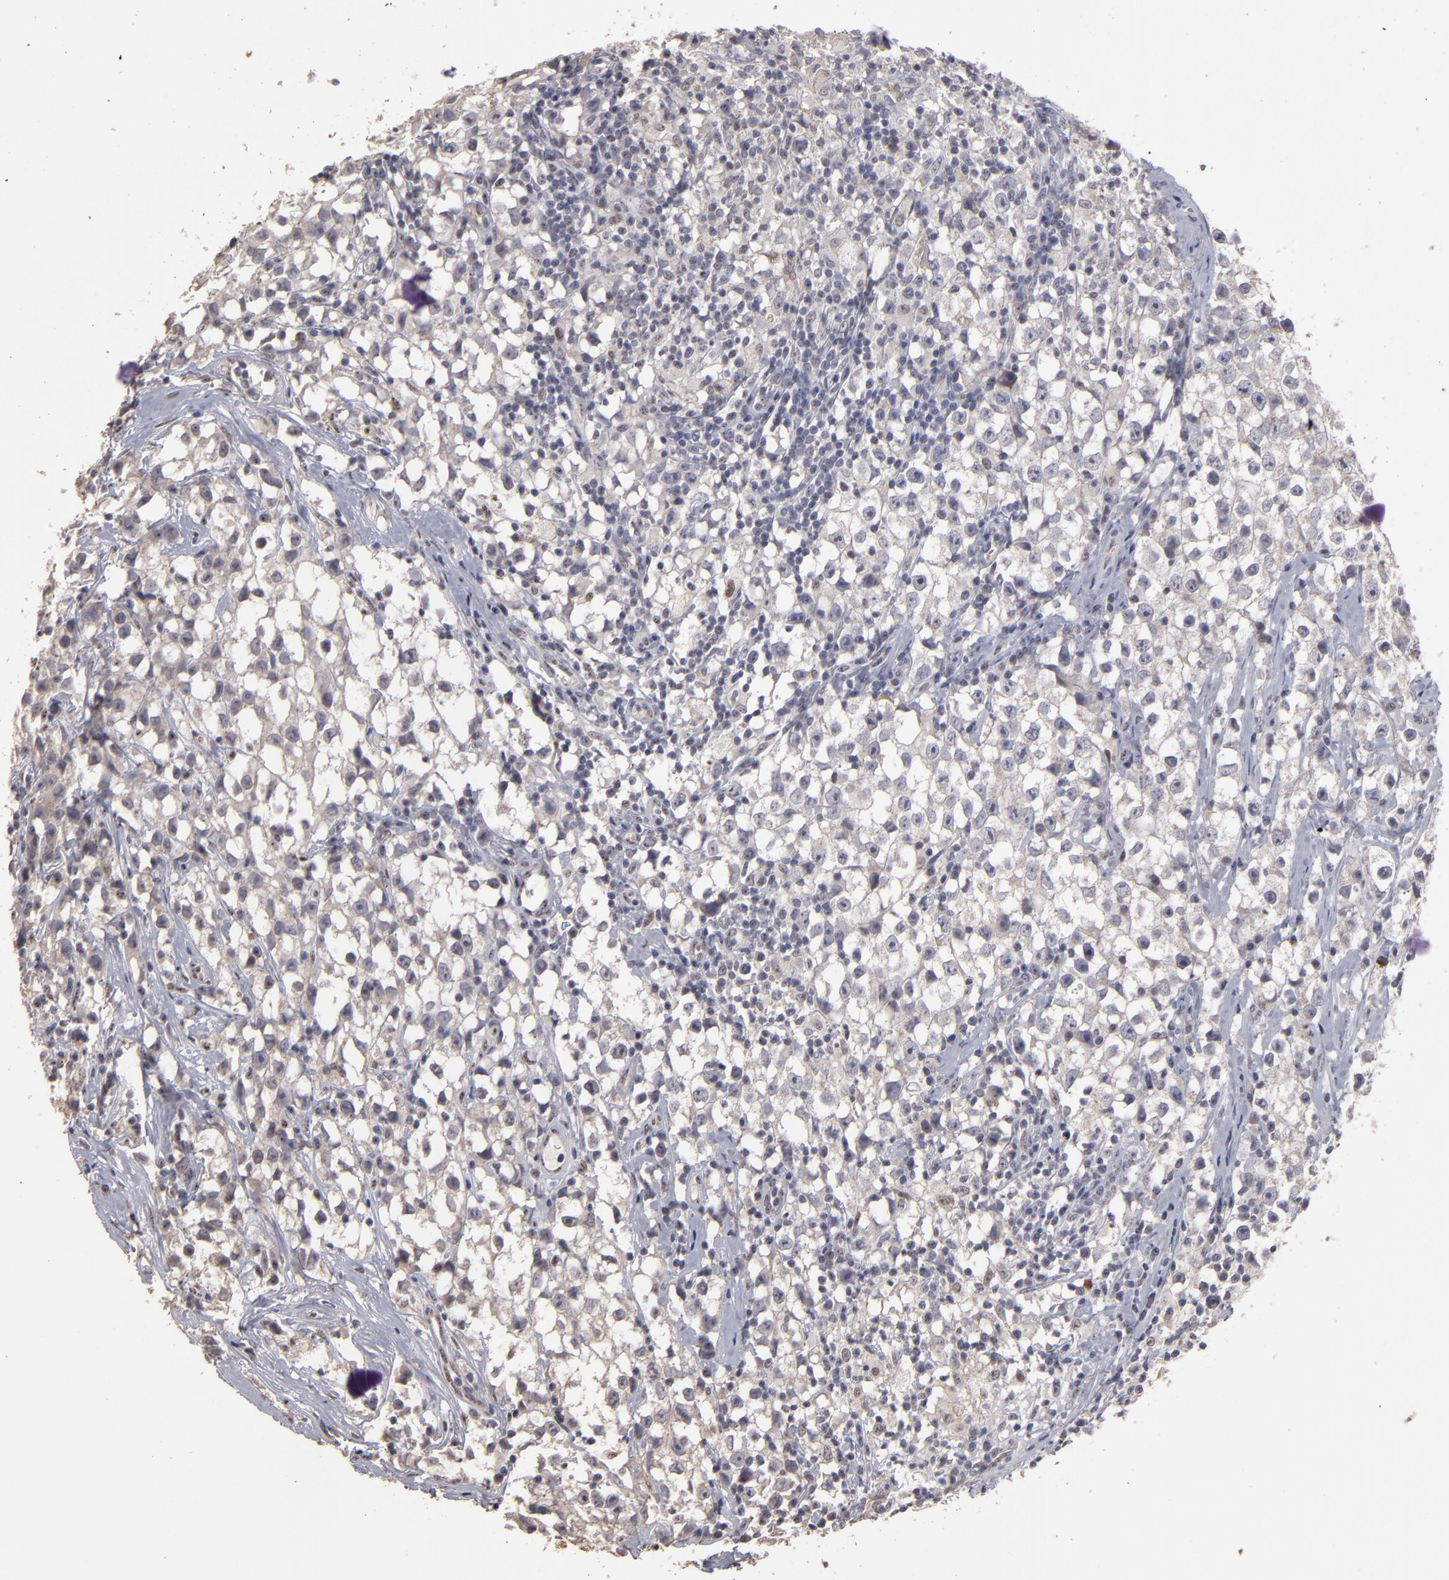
{"staining": {"intensity": "weak", "quantity": "<25%", "location": "cytoplasmic/membranous"}, "tissue": "testis cancer", "cell_type": "Tumor cells", "image_type": "cancer", "snomed": [{"axis": "morphology", "description": "Seminoma, NOS"}, {"axis": "topography", "description": "Testis"}], "caption": "IHC image of neoplastic tissue: seminoma (testis) stained with DAB shows no significant protein positivity in tumor cells.", "gene": "CD55", "patient": {"sex": "male", "age": 35}}